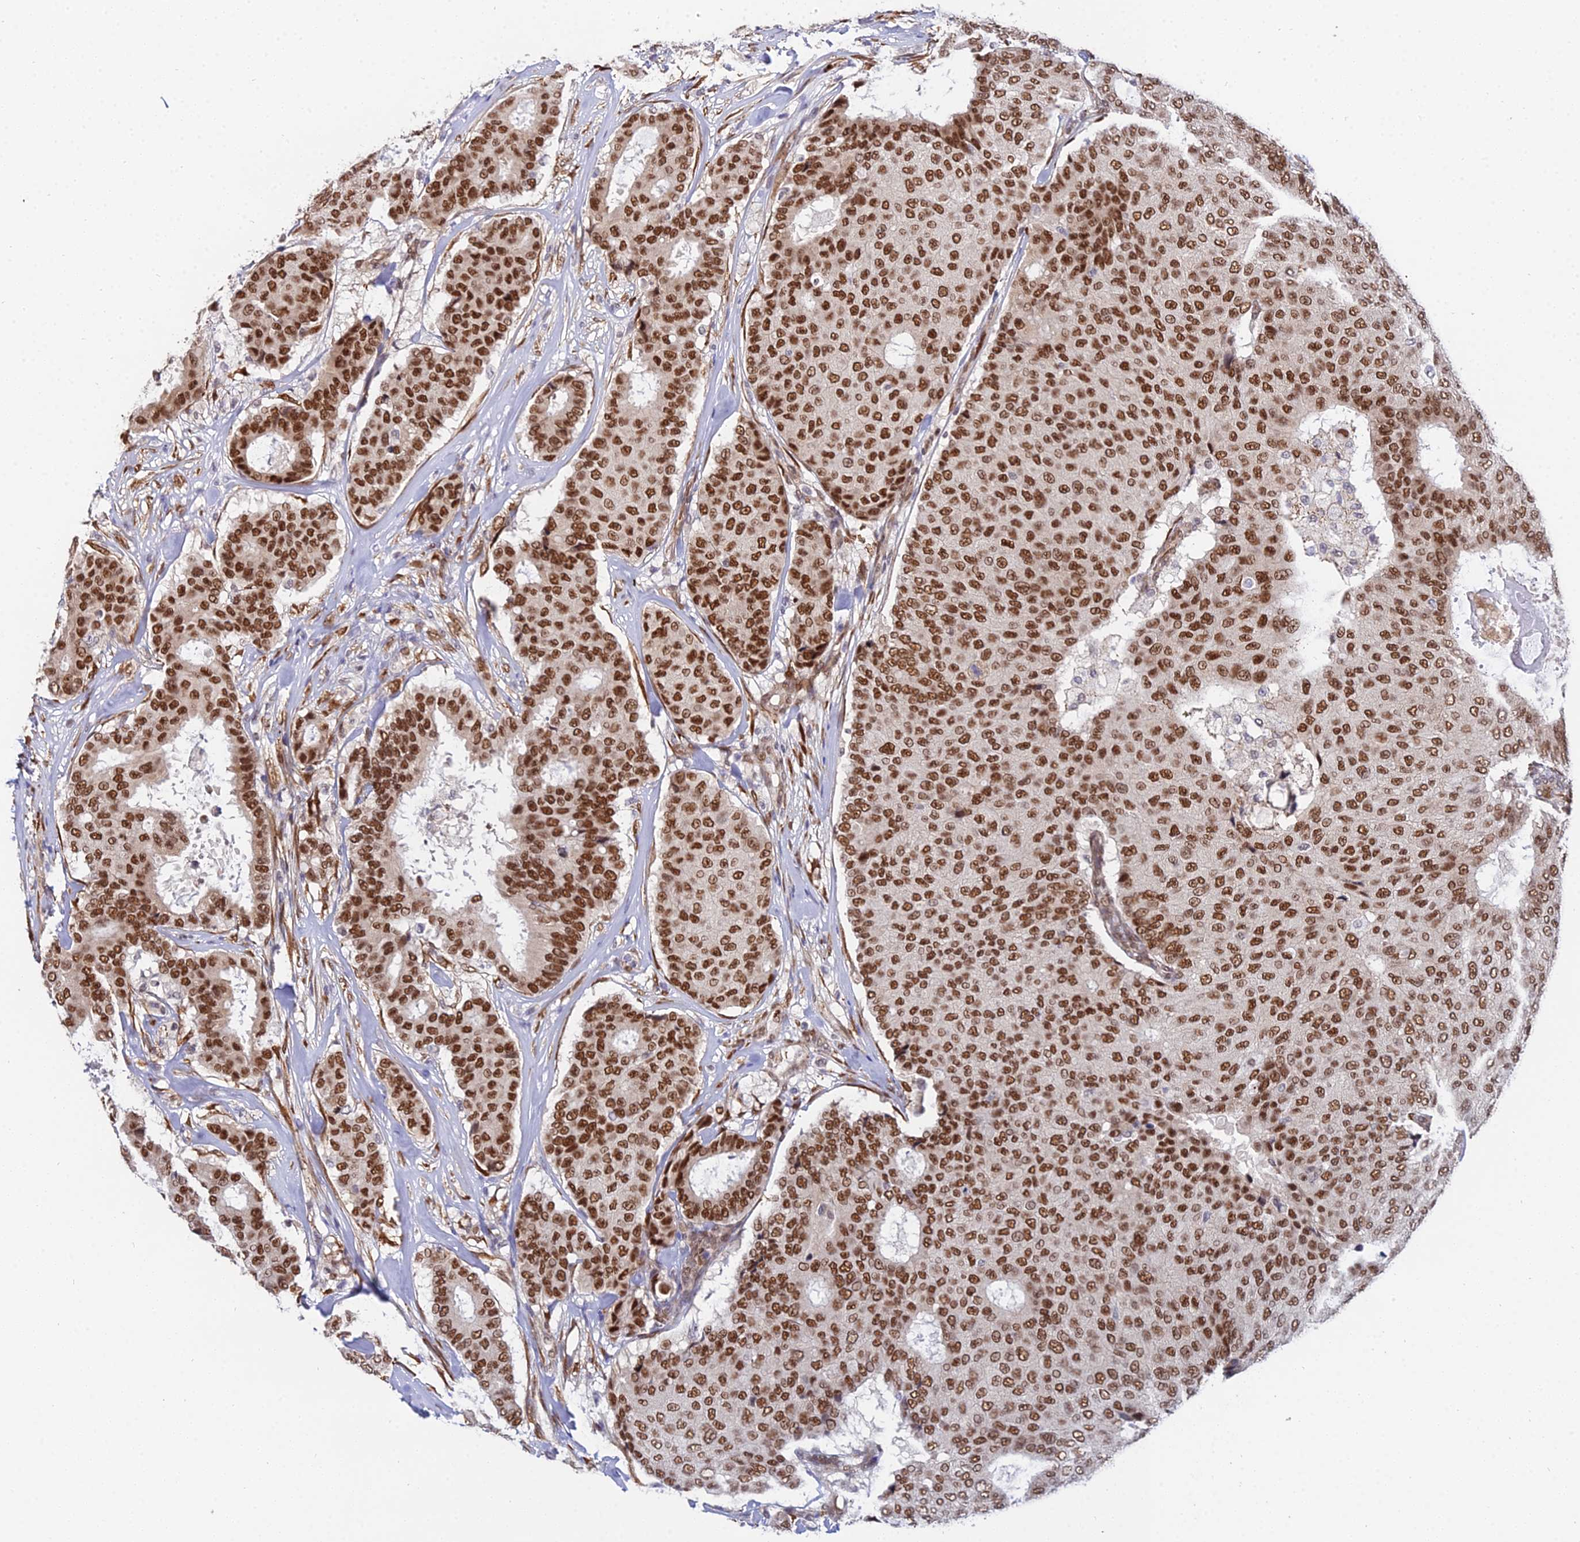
{"staining": {"intensity": "strong", "quantity": ">75%", "location": "nuclear"}, "tissue": "breast cancer", "cell_type": "Tumor cells", "image_type": "cancer", "snomed": [{"axis": "morphology", "description": "Duct carcinoma"}, {"axis": "topography", "description": "Breast"}], "caption": "Immunohistochemistry (IHC) of invasive ductal carcinoma (breast) displays high levels of strong nuclear expression in about >75% of tumor cells. (Stains: DAB in brown, nuclei in blue, Microscopy: brightfield microscopy at high magnification).", "gene": "BCL9", "patient": {"sex": "female", "age": 75}}